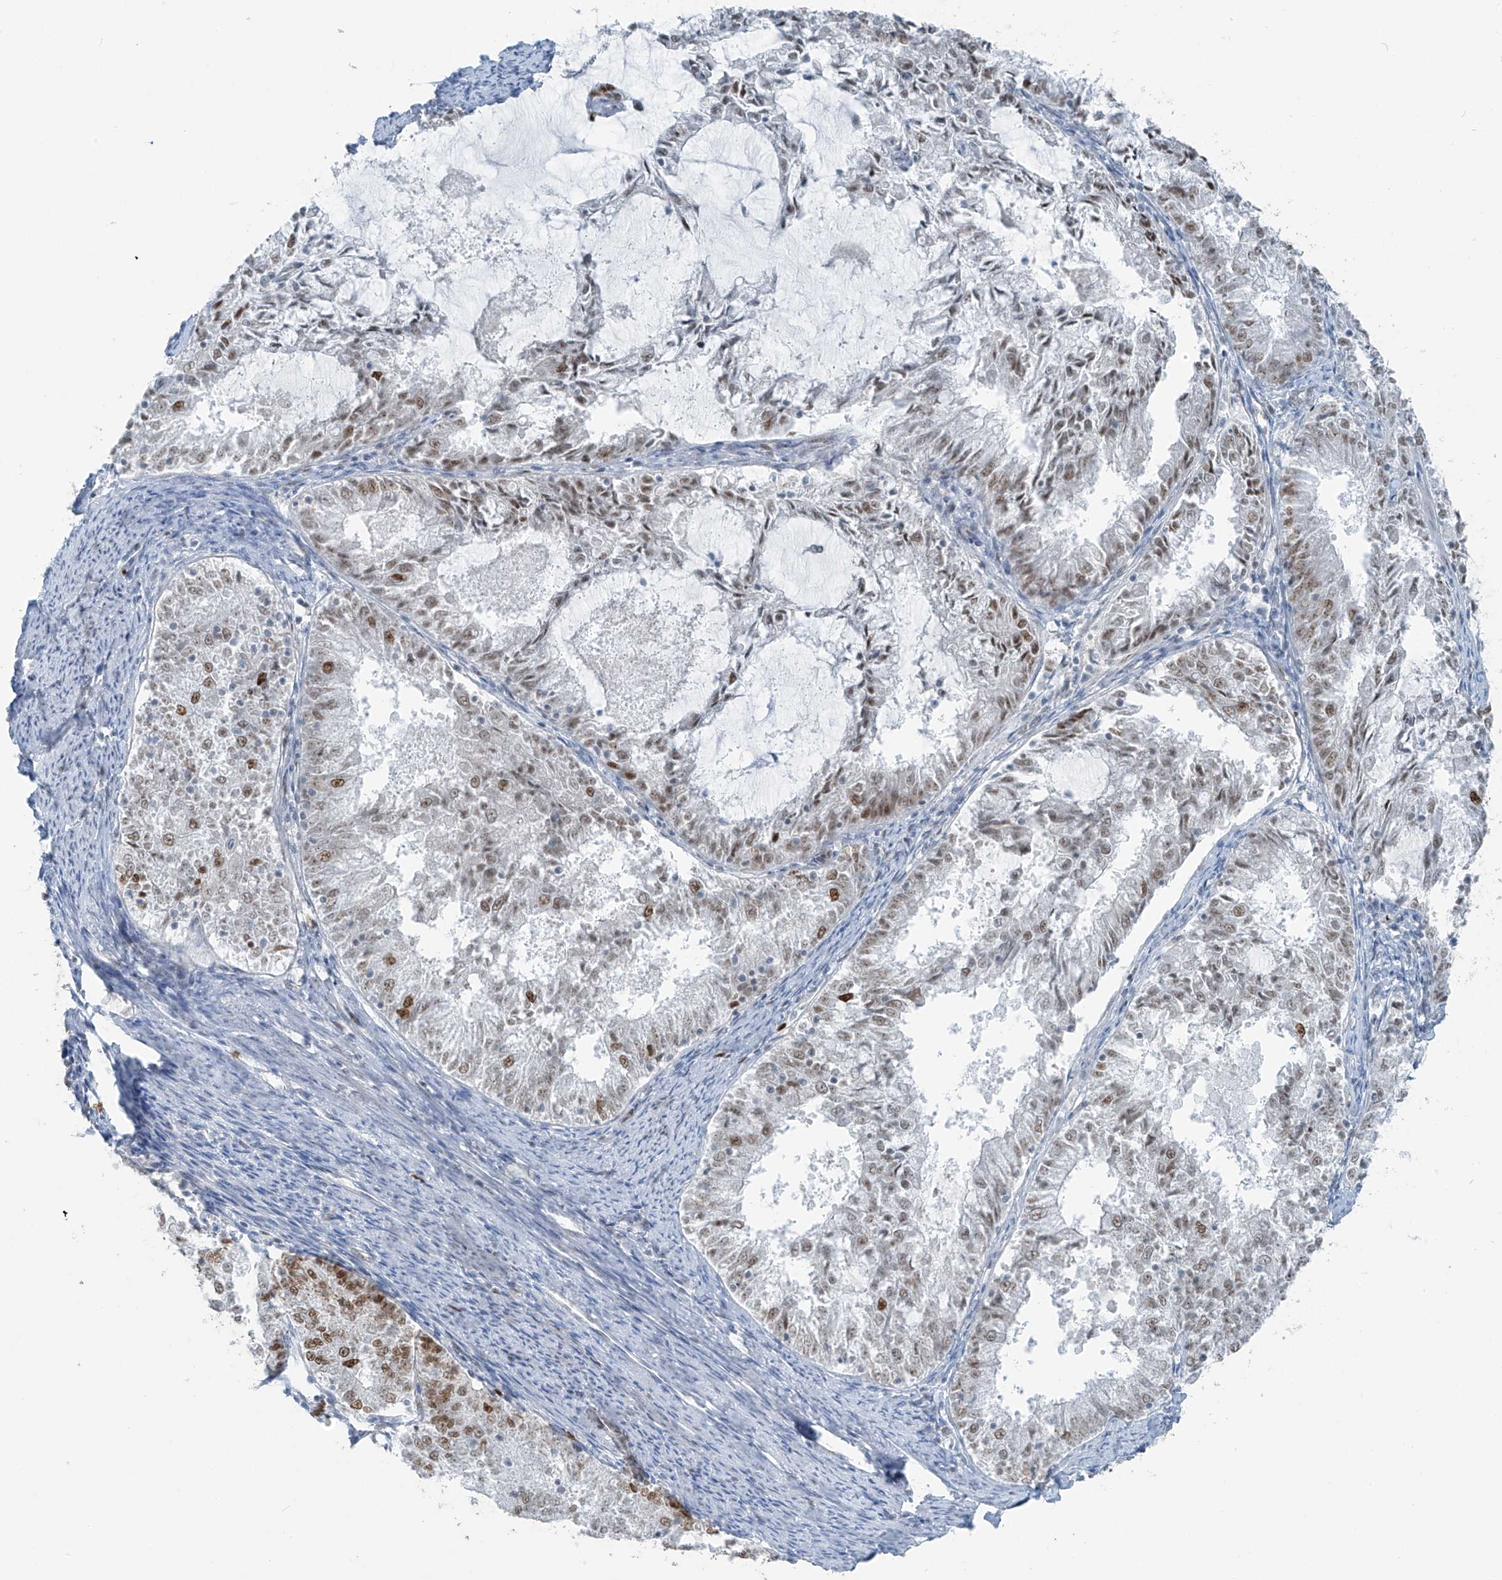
{"staining": {"intensity": "moderate", "quantity": "25%-75%", "location": "nuclear"}, "tissue": "endometrial cancer", "cell_type": "Tumor cells", "image_type": "cancer", "snomed": [{"axis": "morphology", "description": "Adenocarcinoma, NOS"}, {"axis": "topography", "description": "Endometrium"}], "caption": "Endometrial cancer stained with DAB immunohistochemistry (IHC) shows medium levels of moderate nuclear positivity in approximately 25%-75% of tumor cells.", "gene": "WRNIP1", "patient": {"sex": "female", "age": 57}}